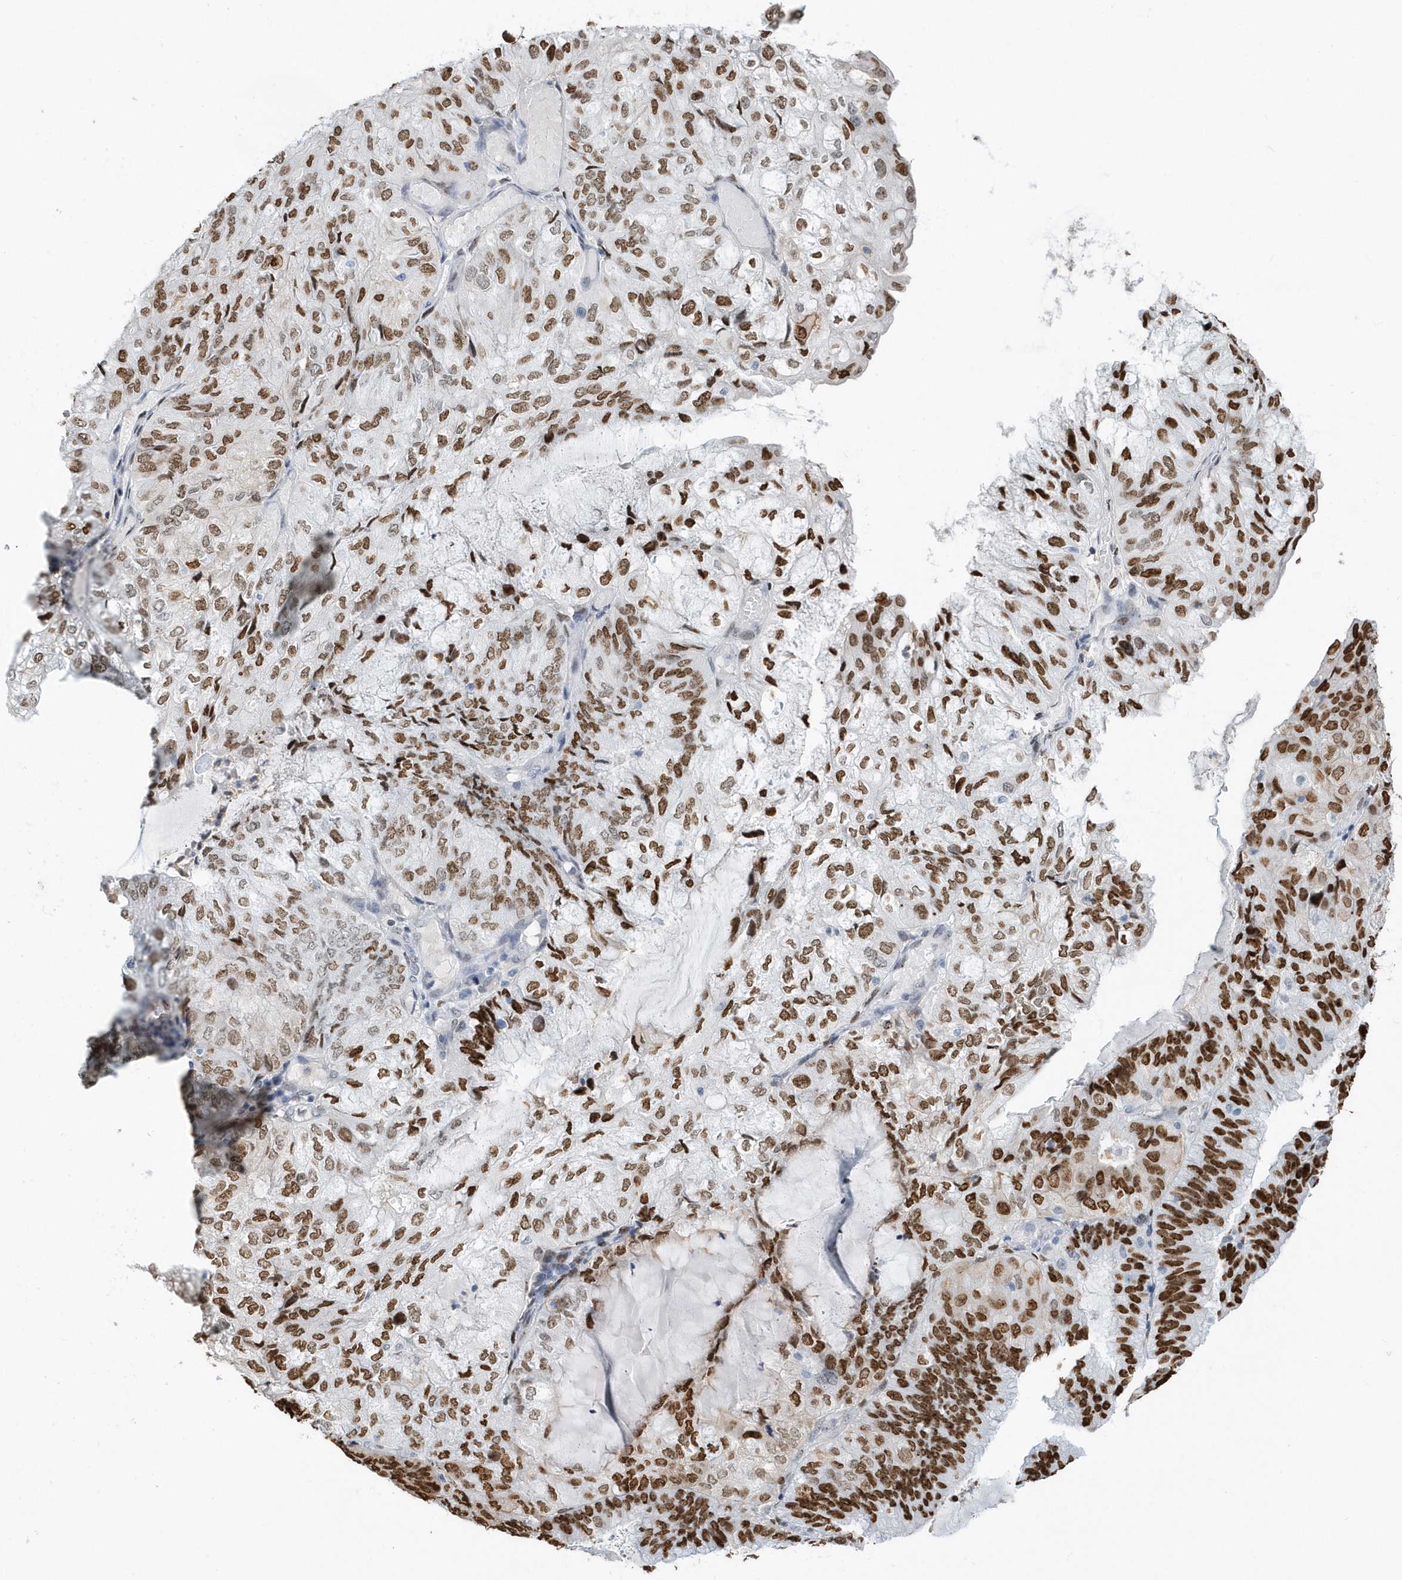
{"staining": {"intensity": "strong", "quantity": "25%-75%", "location": "nuclear"}, "tissue": "endometrial cancer", "cell_type": "Tumor cells", "image_type": "cancer", "snomed": [{"axis": "morphology", "description": "Adenocarcinoma, NOS"}, {"axis": "topography", "description": "Endometrium"}], "caption": "Human endometrial cancer stained with a brown dye demonstrates strong nuclear positive positivity in approximately 25%-75% of tumor cells.", "gene": "MACROH2A2", "patient": {"sex": "female", "age": 81}}